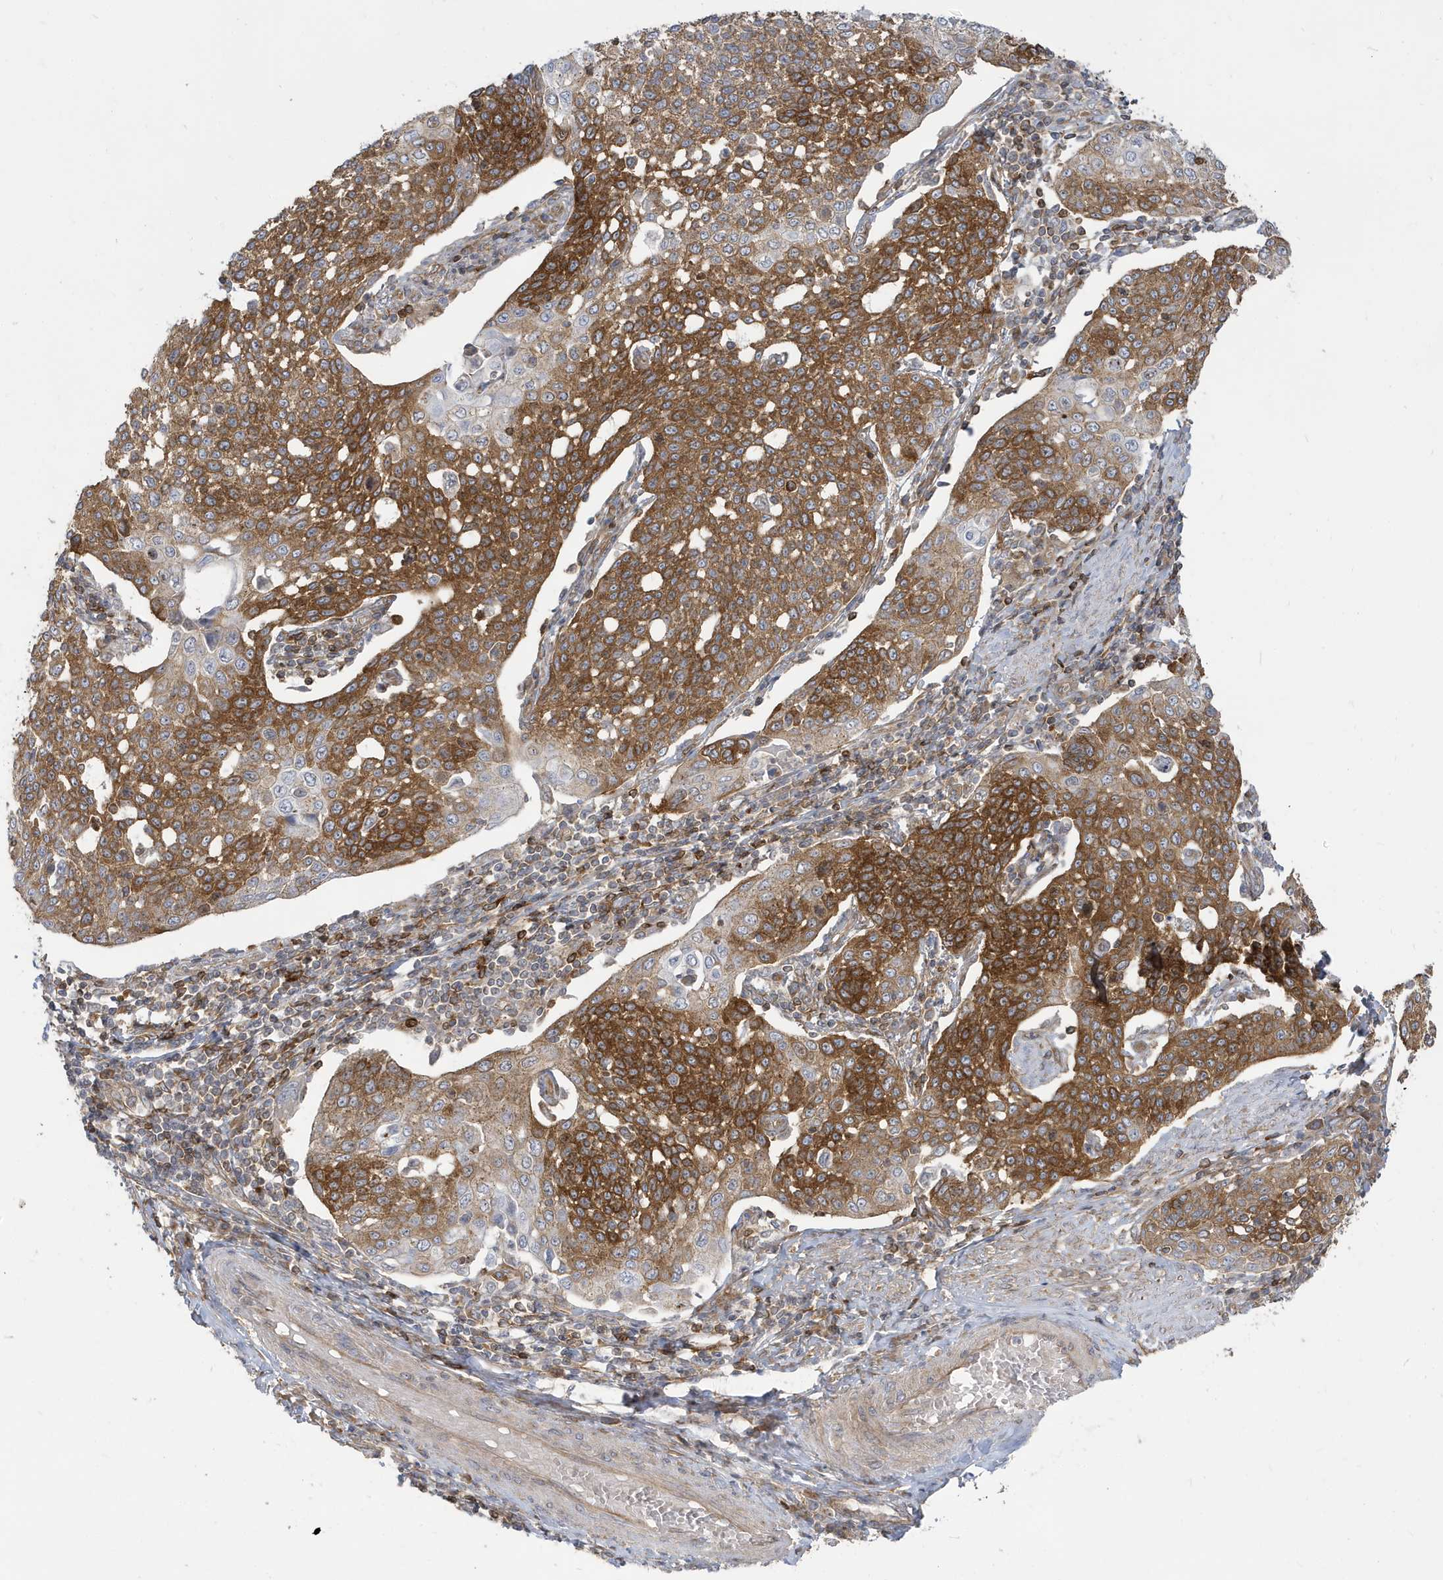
{"staining": {"intensity": "moderate", "quantity": ">75%", "location": "cytoplasmic/membranous"}, "tissue": "cervical cancer", "cell_type": "Tumor cells", "image_type": "cancer", "snomed": [{"axis": "morphology", "description": "Squamous cell carcinoma, NOS"}, {"axis": "topography", "description": "Cervix"}], "caption": "High-power microscopy captured an immunohistochemistry photomicrograph of cervical squamous cell carcinoma, revealing moderate cytoplasmic/membranous staining in approximately >75% of tumor cells.", "gene": "STAM", "patient": {"sex": "female", "age": 34}}